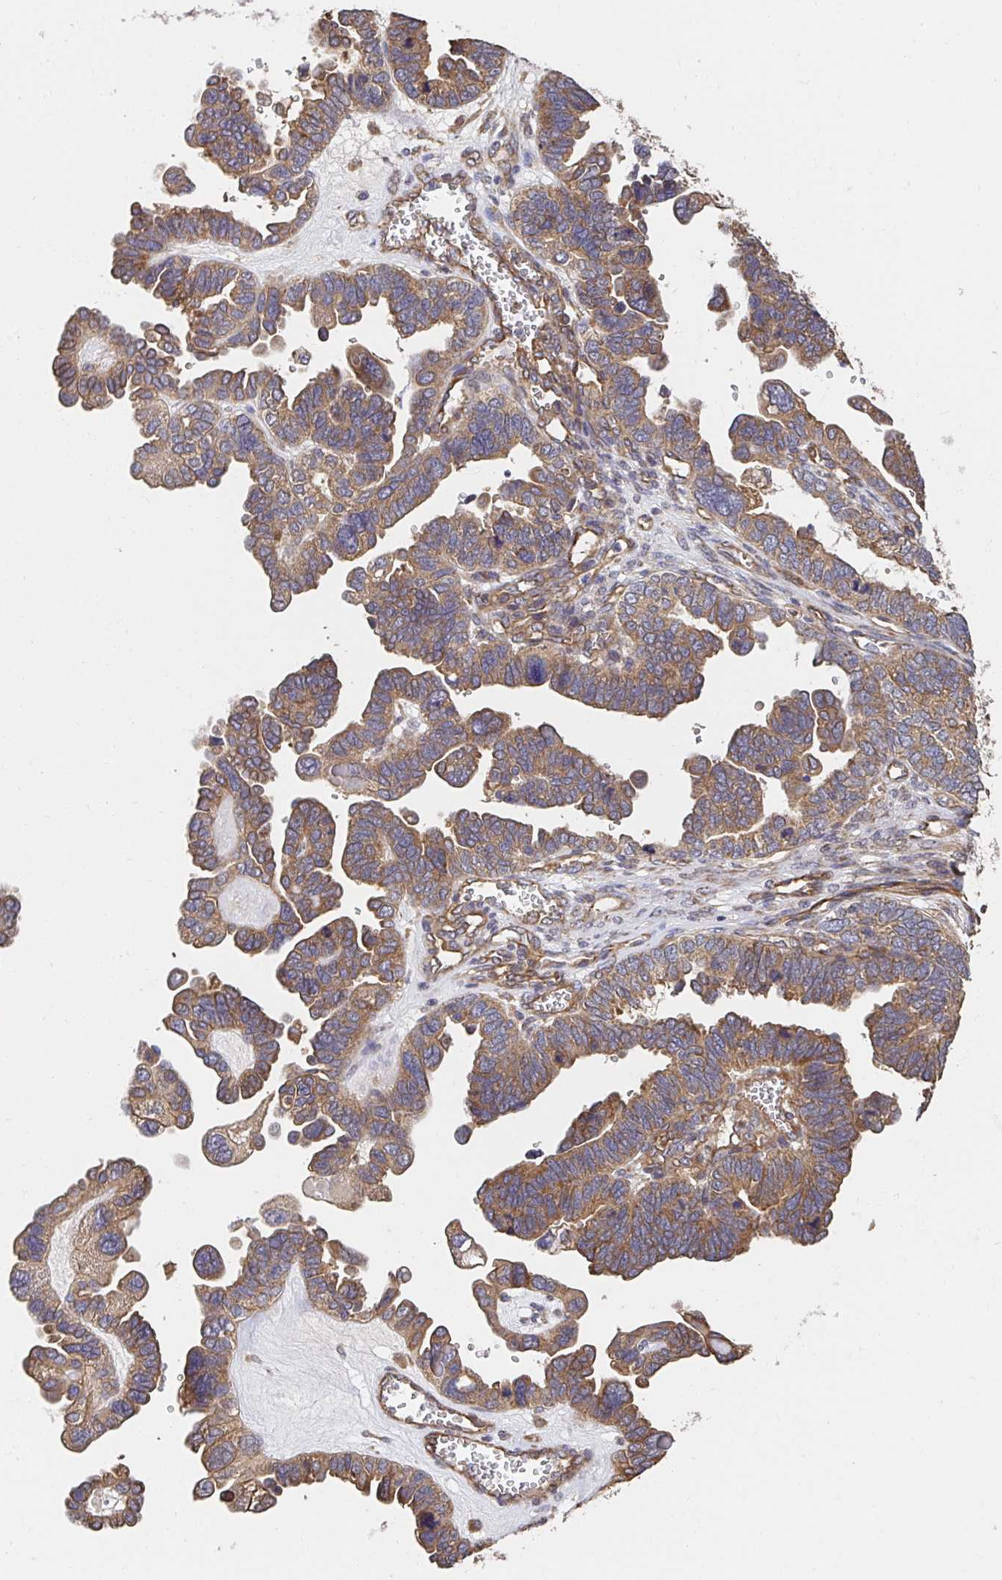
{"staining": {"intensity": "moderate", "quantity": ">75%", "location": "cytoplasmic/membranous"}, "tissue": "ovarian cancer", "cell_type": "Tumor cells", "image_type": "cancer", "snomed": [{"axis": "morphology", "description": "Cystadenocarcinoma, serous, NOS"}, {"axis": "topography", "description": "Ovary"}], "caption": "A high-resolution histopathology image shows immunohistochemistry (IHC) staining of ovarian cancer (serous cystadenocarcinoma), which displays moderate cytoplasmic/membranous expression in about >75% of tumor cells. (IHC, brightfield microscopy, high magnification).", "gene": "APBB1", "patient": {"sex": "female", "age": 51}}